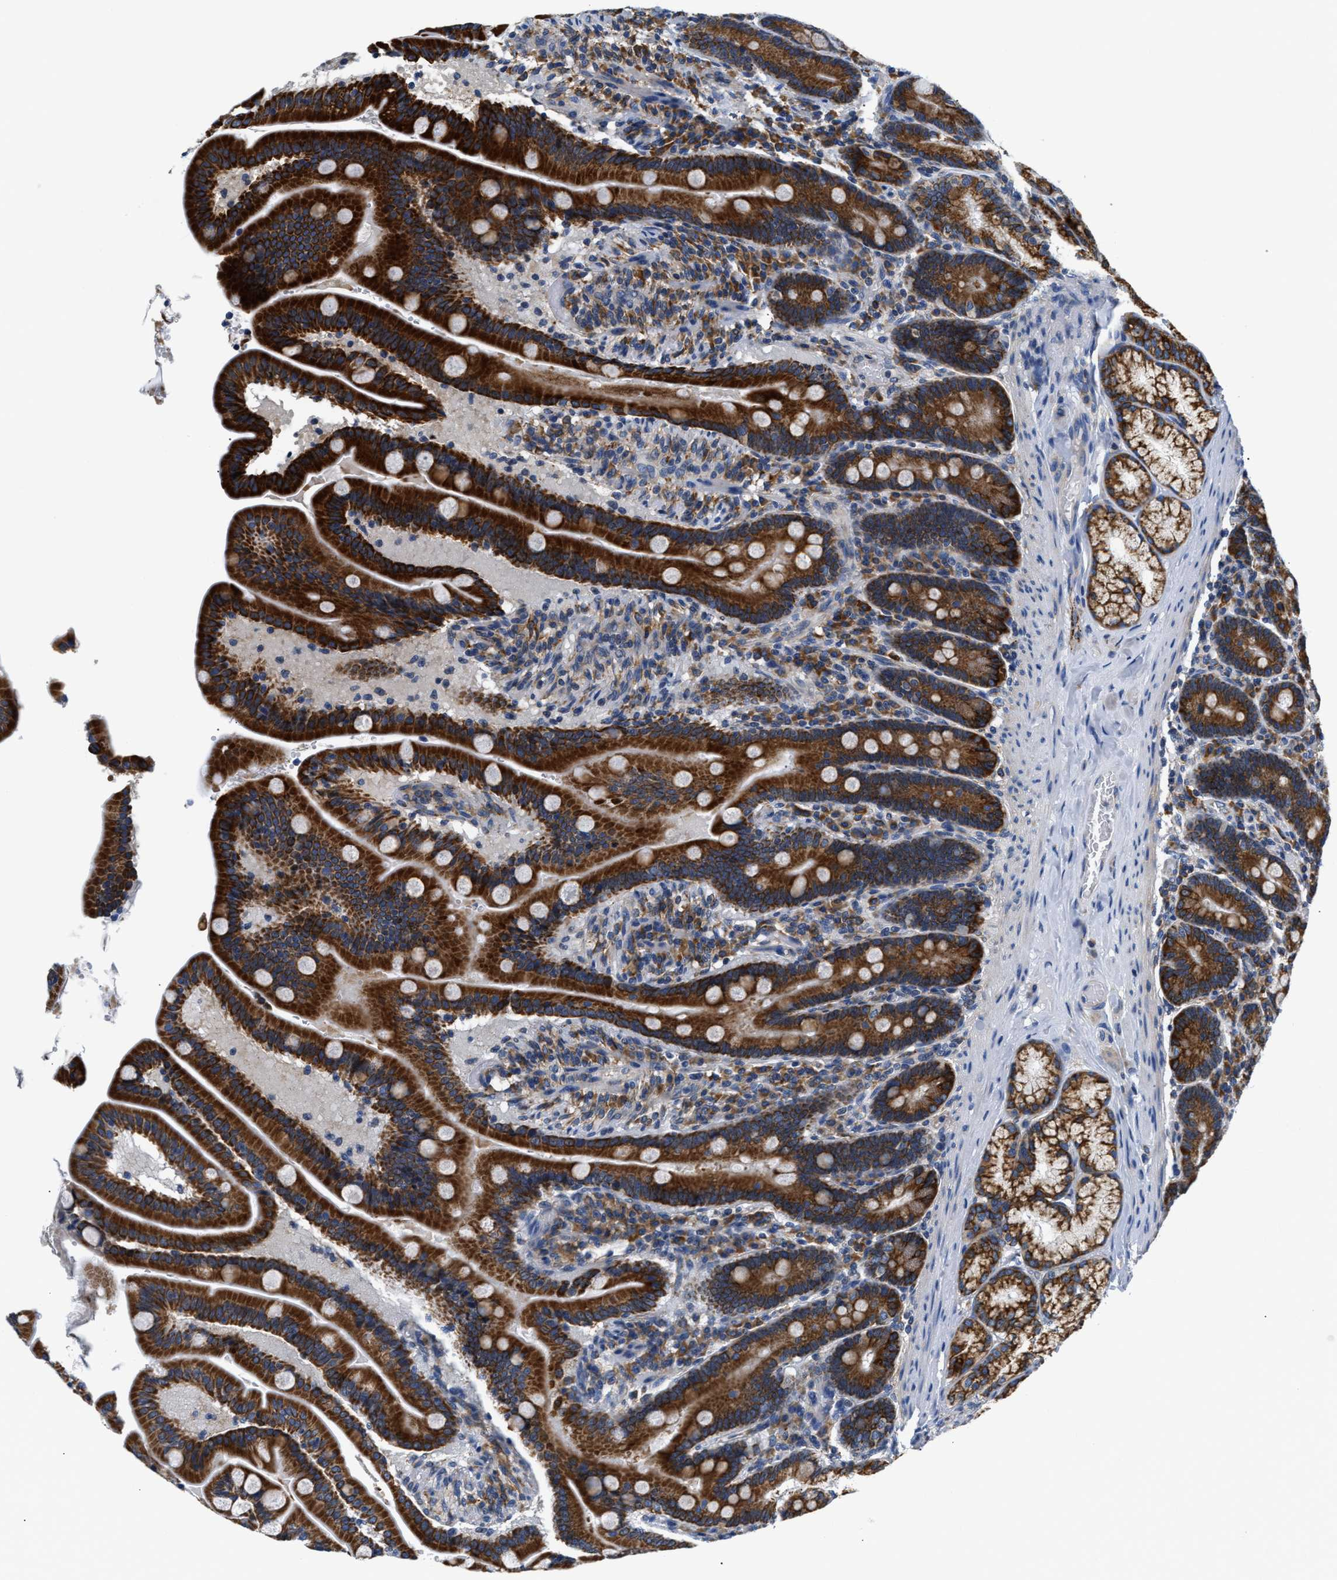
{"staining": {"intensity": "strong", "quantity": ">75%", "location": "cytoplasmic/membranous"}, "tissue": "duodenum", "cell_type": "Glandular cells", "image_type": "normal", "snomed": [{"axis": "morphology", "description": "Normal tissue, NOS"}, {"axis": "topography", "description": "Duodenum"}], "caption": "The micrograph shows staining of benign duodenum, revealing strong cytoplasmic/membranous protein expression (brown color) within glandular cells.", "gene": "HDHD3", "patient": {"sex": "male", "age": 54}}